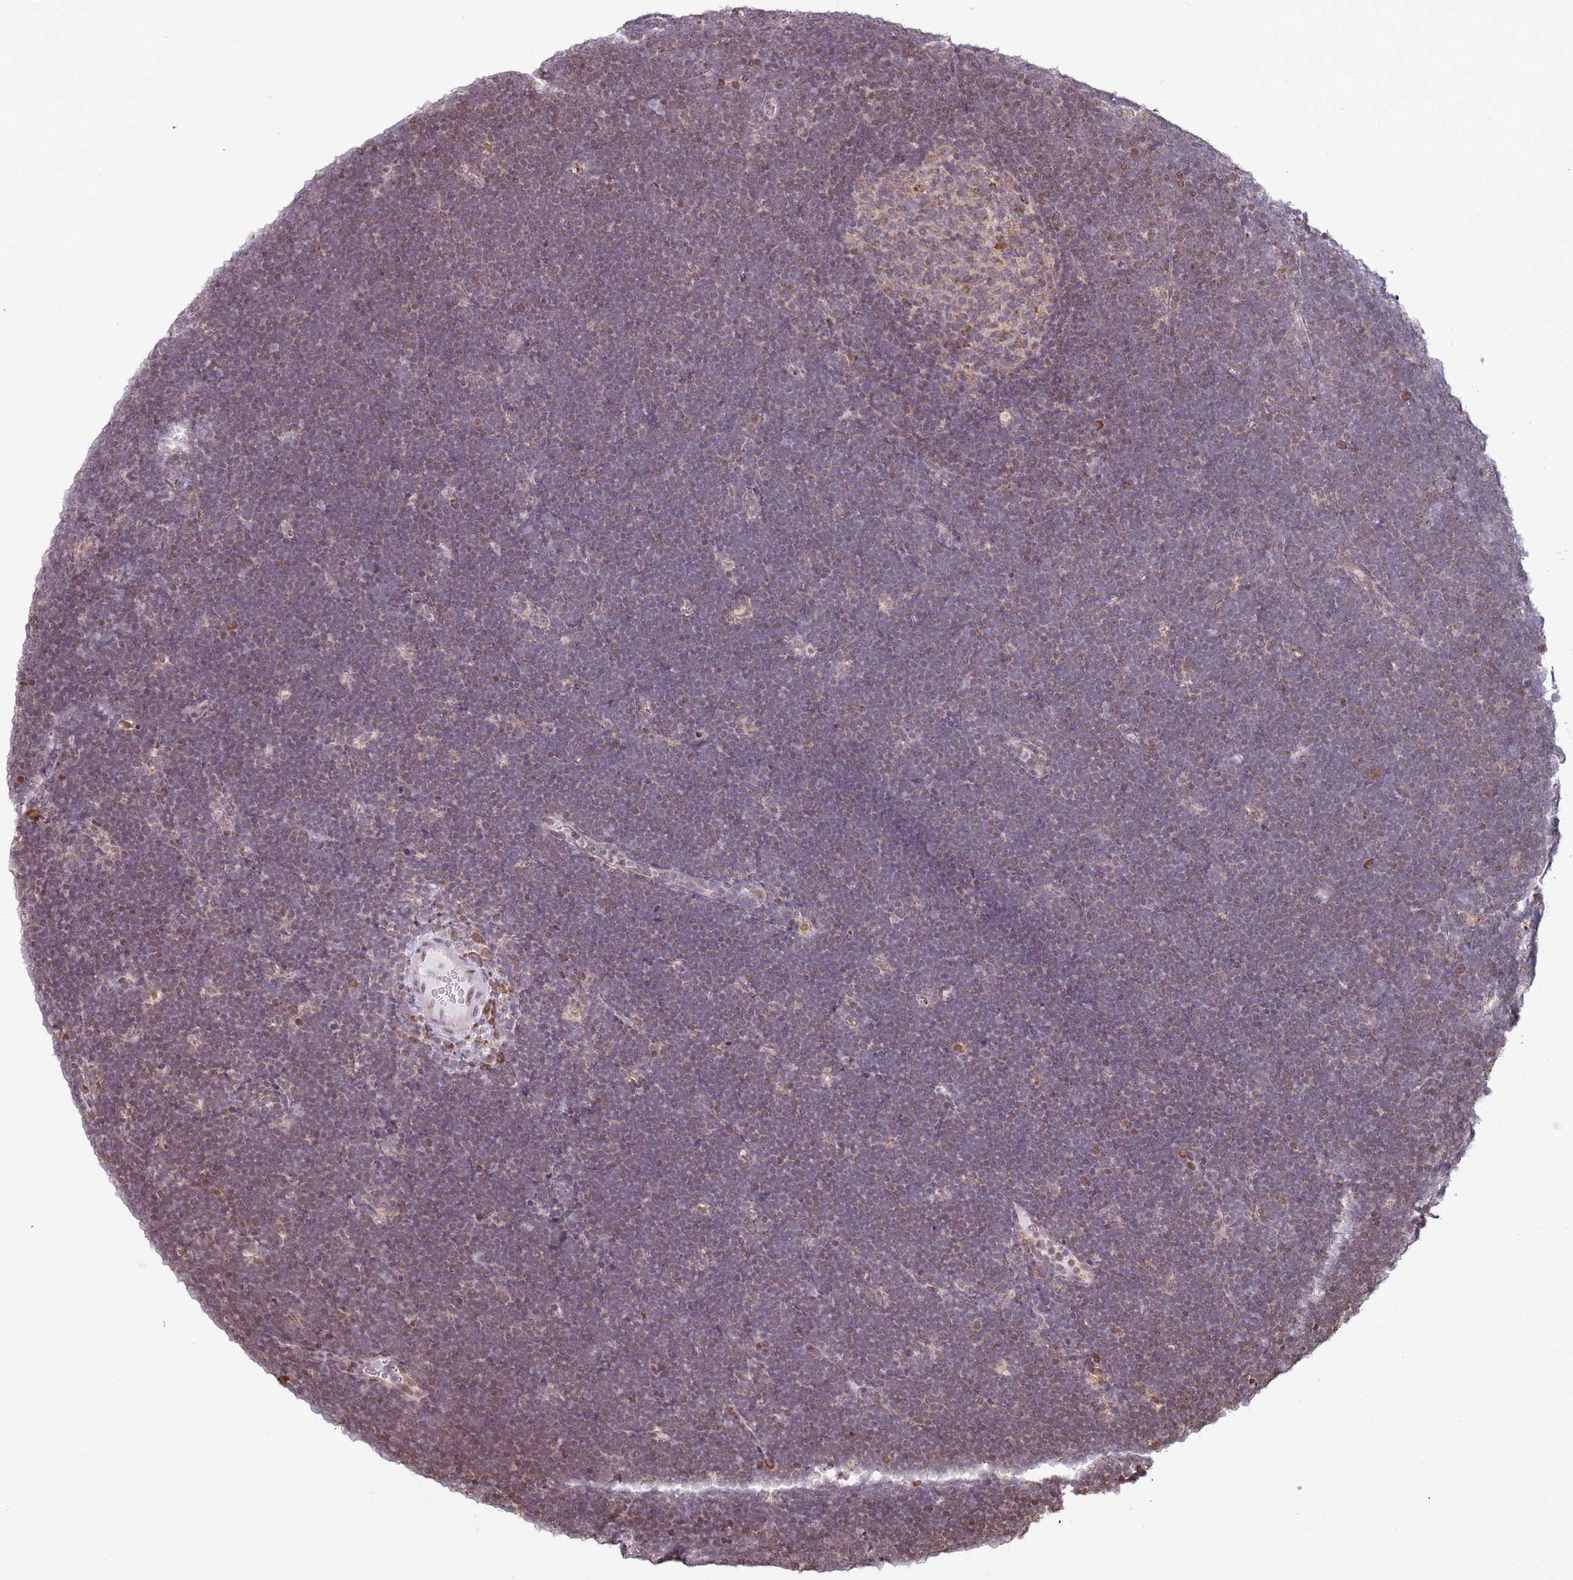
{"staining": {"intensity": "weak", "quantity": "25%-75%", "location": "nuclear"}, "tissue": "lymphoma", "cell_type": "Tumor cells", "image_type": "cancer", "snomed": [{"axis": "morphology", "description": "Malignant lymphoma, non-Hodgkin's type, High grade"}, {"axis": "topography", "description": "Lymph node"}], "caption": "Human lymphoma stained with a brown dye reveals weak nuclear positive expression in approximately 25%-75% of tumor cells.", "gene": "SCAF1", "patient": {"sex": "male", "age": 13}}